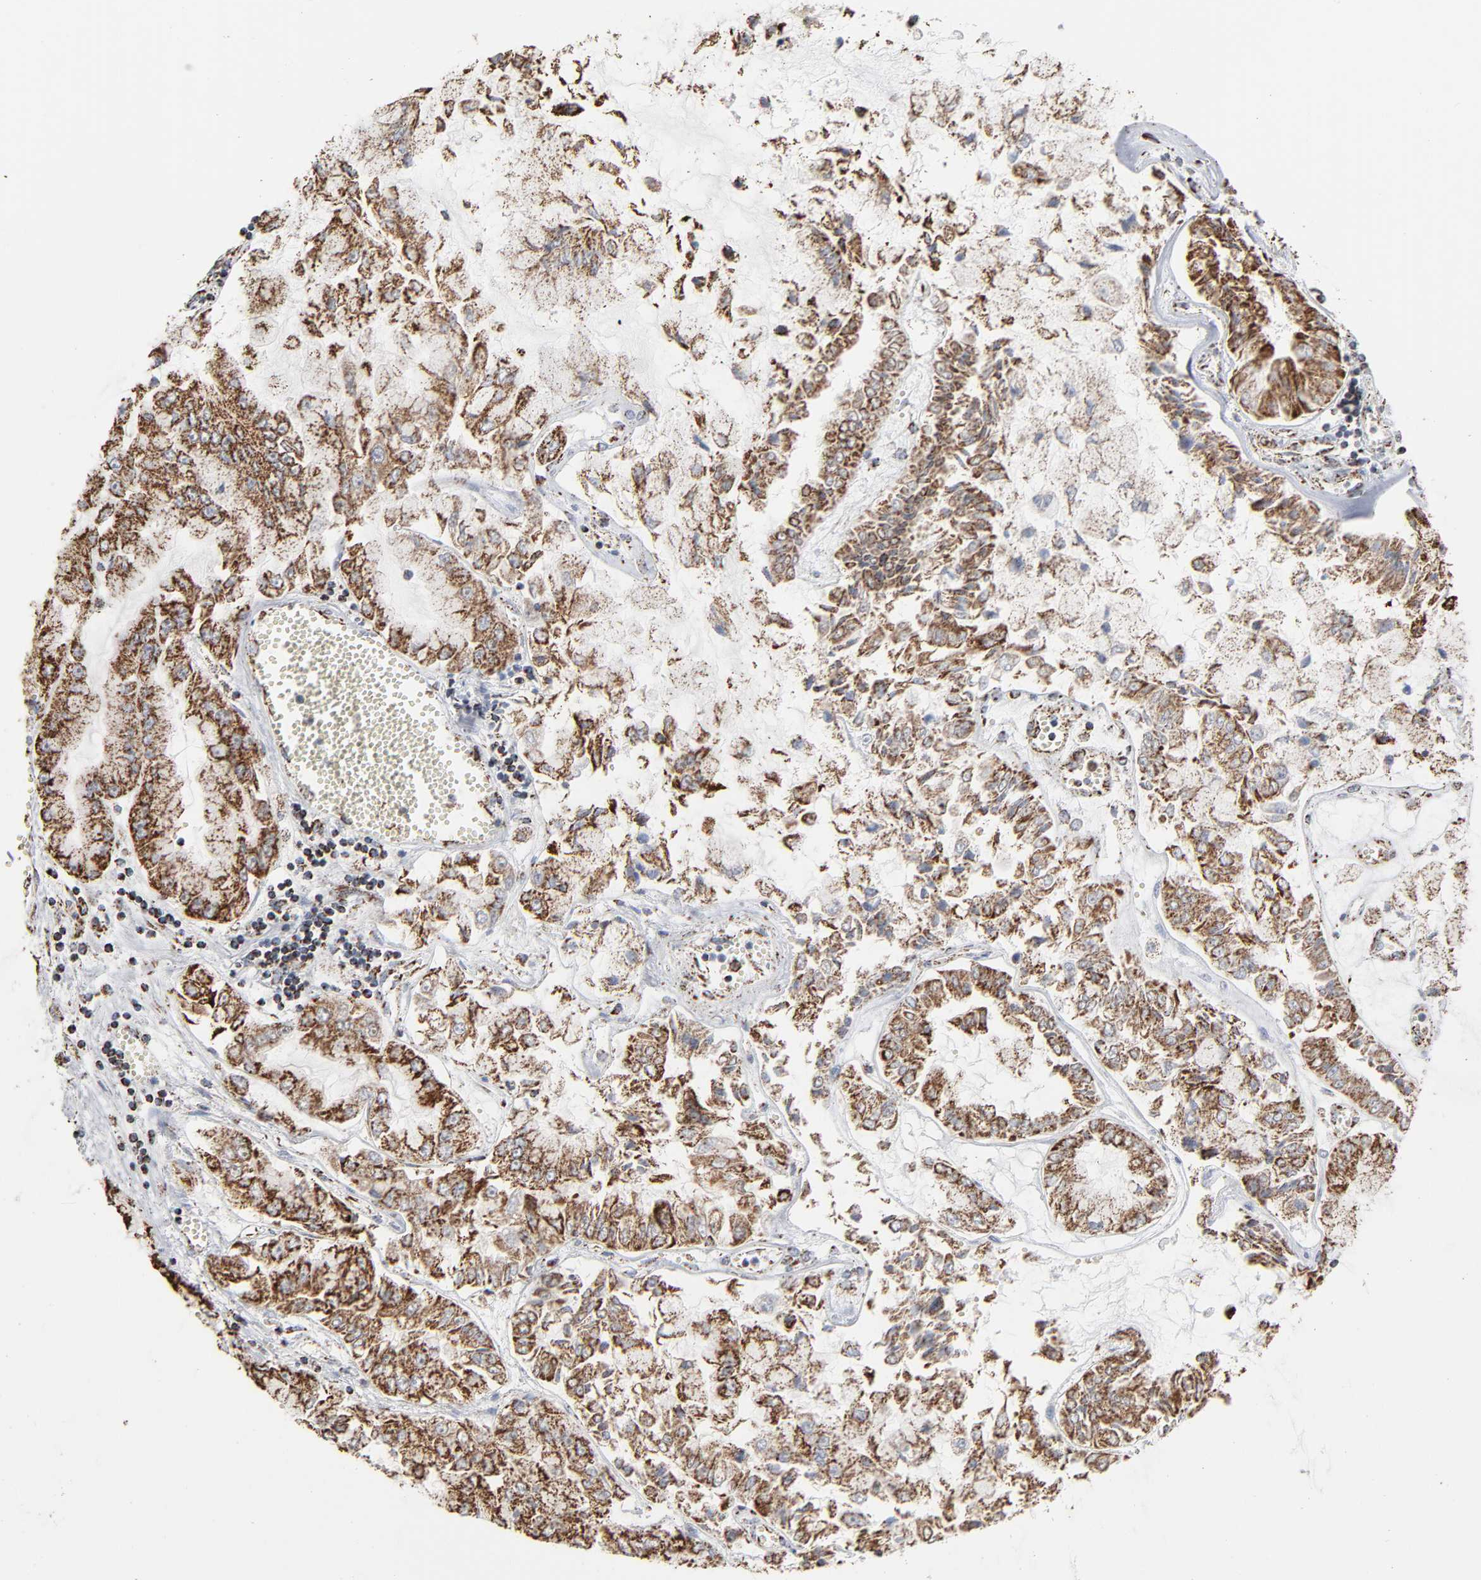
{"staining": {"intensity": "strong", "quantity": ">75%", "location": "cytoplasmic/membranous"}, "tissue": "liver cancer", "cell_type": "Tumor cells", "image_type": "cancer", "snomed": [{"axis": "morphology", "description": "Cholangiocarcinoma"}, {"axis": "topography", "description": "Liver"}], "caption": "Immunohistochemical staining of human cholangiocarcinoma (liver) exhibits high levels of strong cytoplasmic/membranous staining in approximately >75% of tumor cells.", "gene": "UQCRC1", "patient": {"sex": "female", "age": 79}}